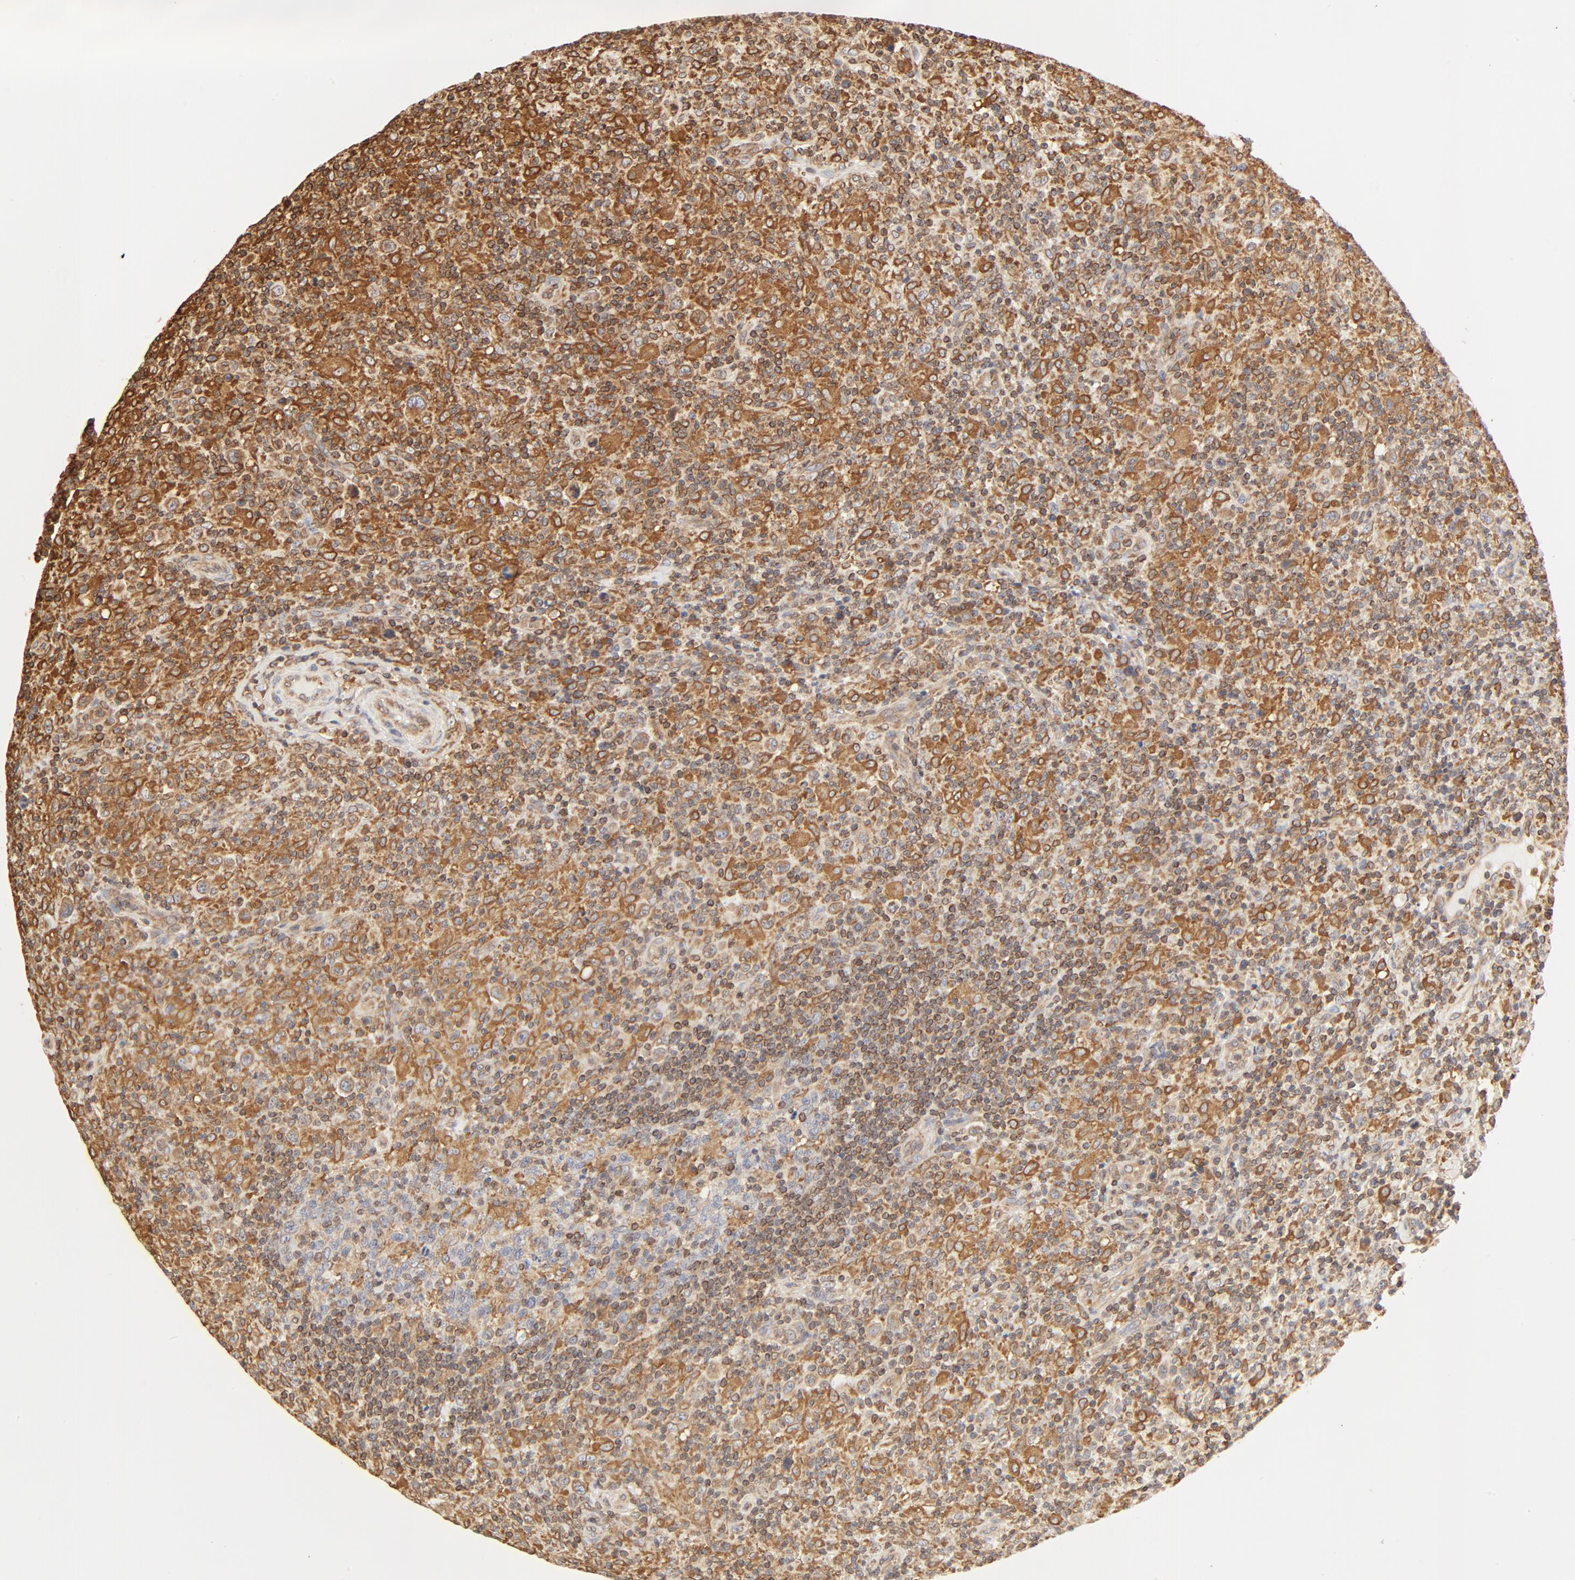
{"staining": {"intensity": "strong", "quantity": ">75%", "location": "cytoplasmic/membranous"}, "tissue": "lymphoma", "cell_type": "Tumor cells", "image_type": "cancer", "snomed": [{"axis": "morphology", "description": "Hodgkin's disease, NOS"}, {"axis": "topography", "description": "Lymph node"}], "caption": "DAB (3,3'-diaminobenzidine) immunohistochemical staining of human Hodgkin's disease exhibits strong cytoplasmic/membranous protein expression in about >75% of tumor cells.", "gene": "BCAP31", "patient": {"sex": "male", "age": 65}}